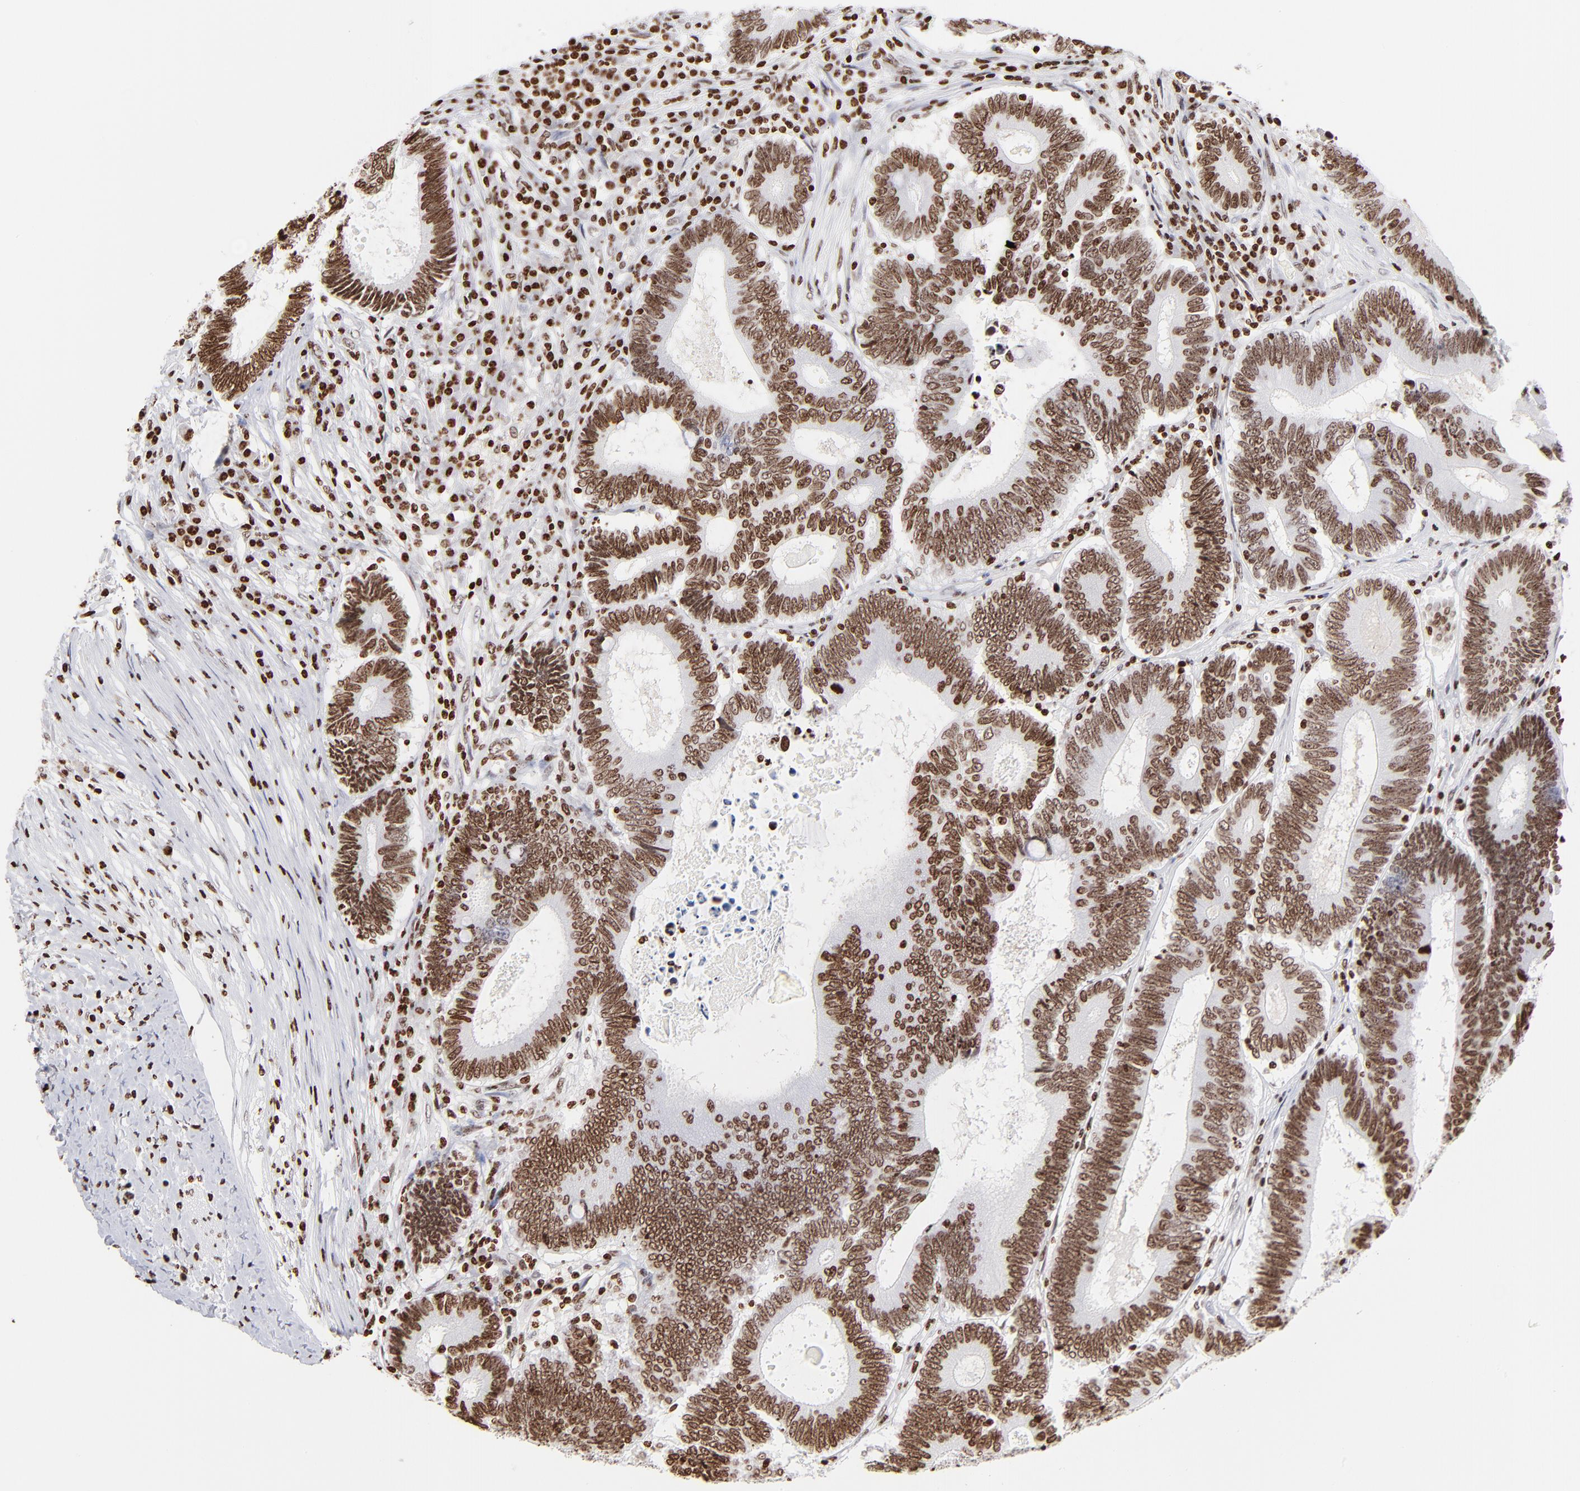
{"staining": {"intensity": "moderate", "quantity": ">75%", "location": "nuclear"}, "tissue": "colorectal cancer", "cell_type": "Tumor cells", "image_type": "cancer", "snomed": [{"axis": "morphology", "description": "Adenocarcinoma, NOS"}, {"axis": "topography", "description": "Colon"}], "caption": "This micrograph reveals immunohistochemistry (IHC) staining of colorectal cancer (adenocarcinoma), with medium moderate nuclear staining in about >75% of tumor cells.", "gene": "RTL4", "patient": {"sex": "female", "age": 78}}